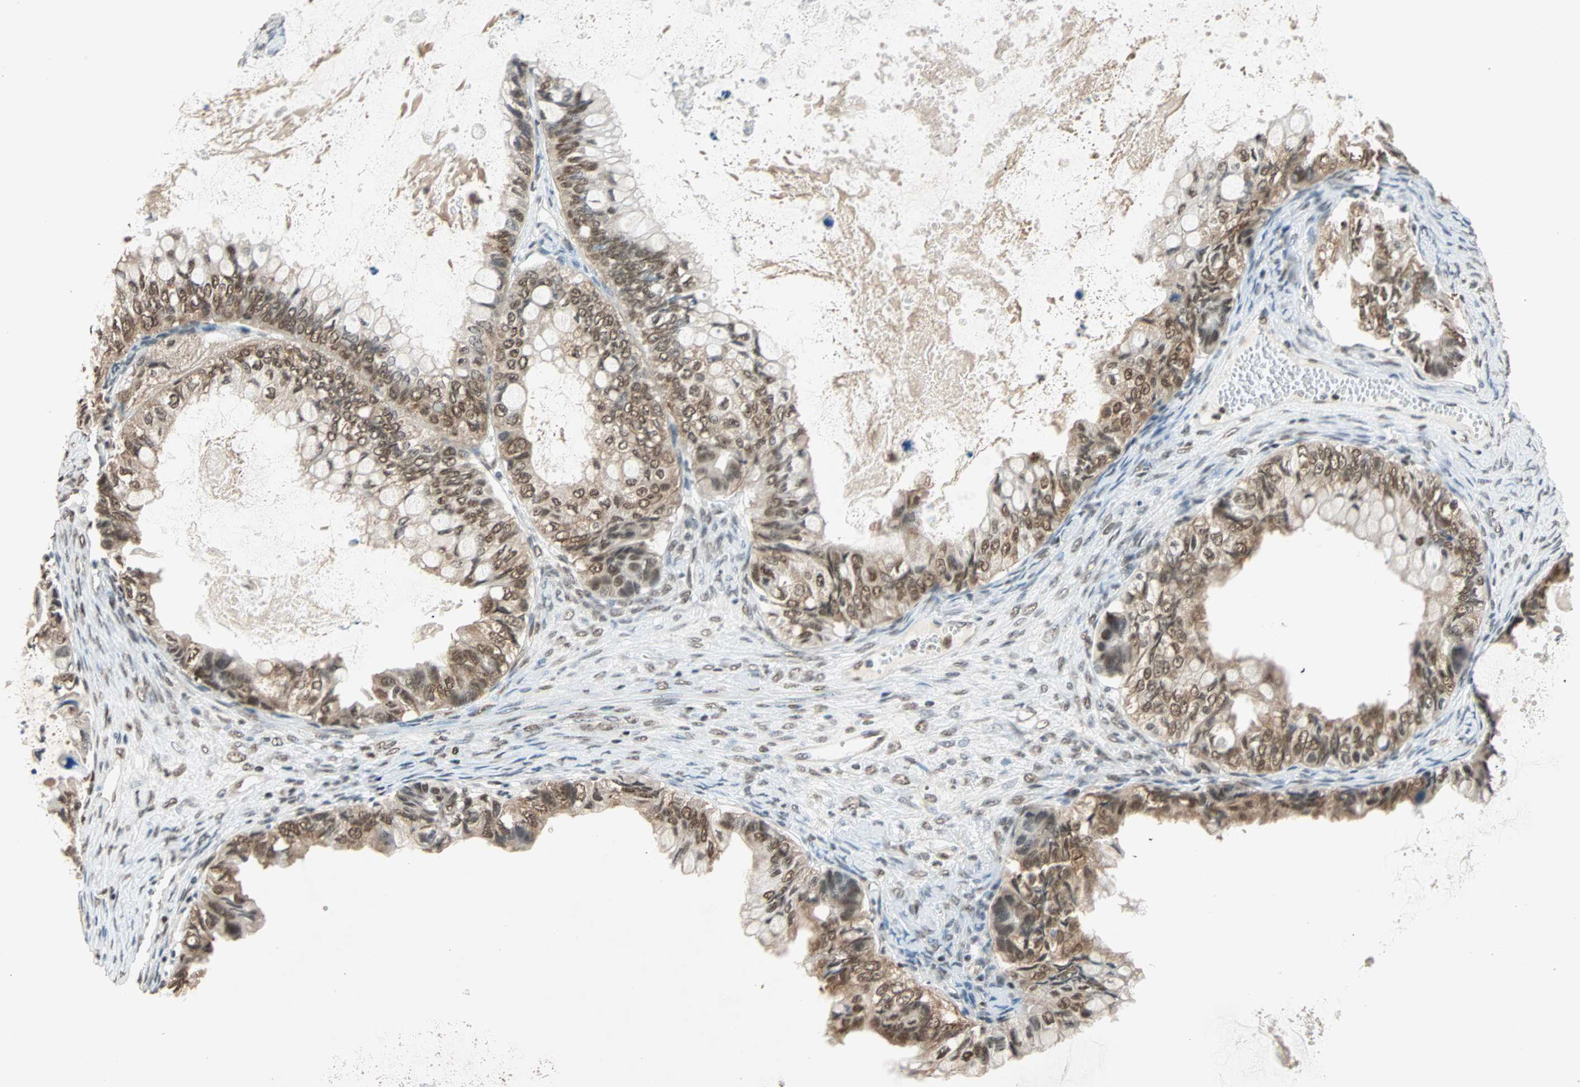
{"staining": {"intensity": "moderate", "quantity": ">75%", "location": "nuclear"}, "tissue": "ovarian cancer", "cell_type": "Tumor cells", "image_type": "cancer", "snomed": [{"axis": "morphology", "description": "Cystadenocarcinoma, mucinous, NOS"}, {"axis": "topography", "description": "Ovary"}], "caption": "Human mucinous cystadenocarcinoma (ovarian) stained with a brown dye demonstrates moderate nuclear positive positivity in approximately >75% of tumor cells.", "gene": "DAZAP1", "patient": {"sex": "female", "age": 80}}